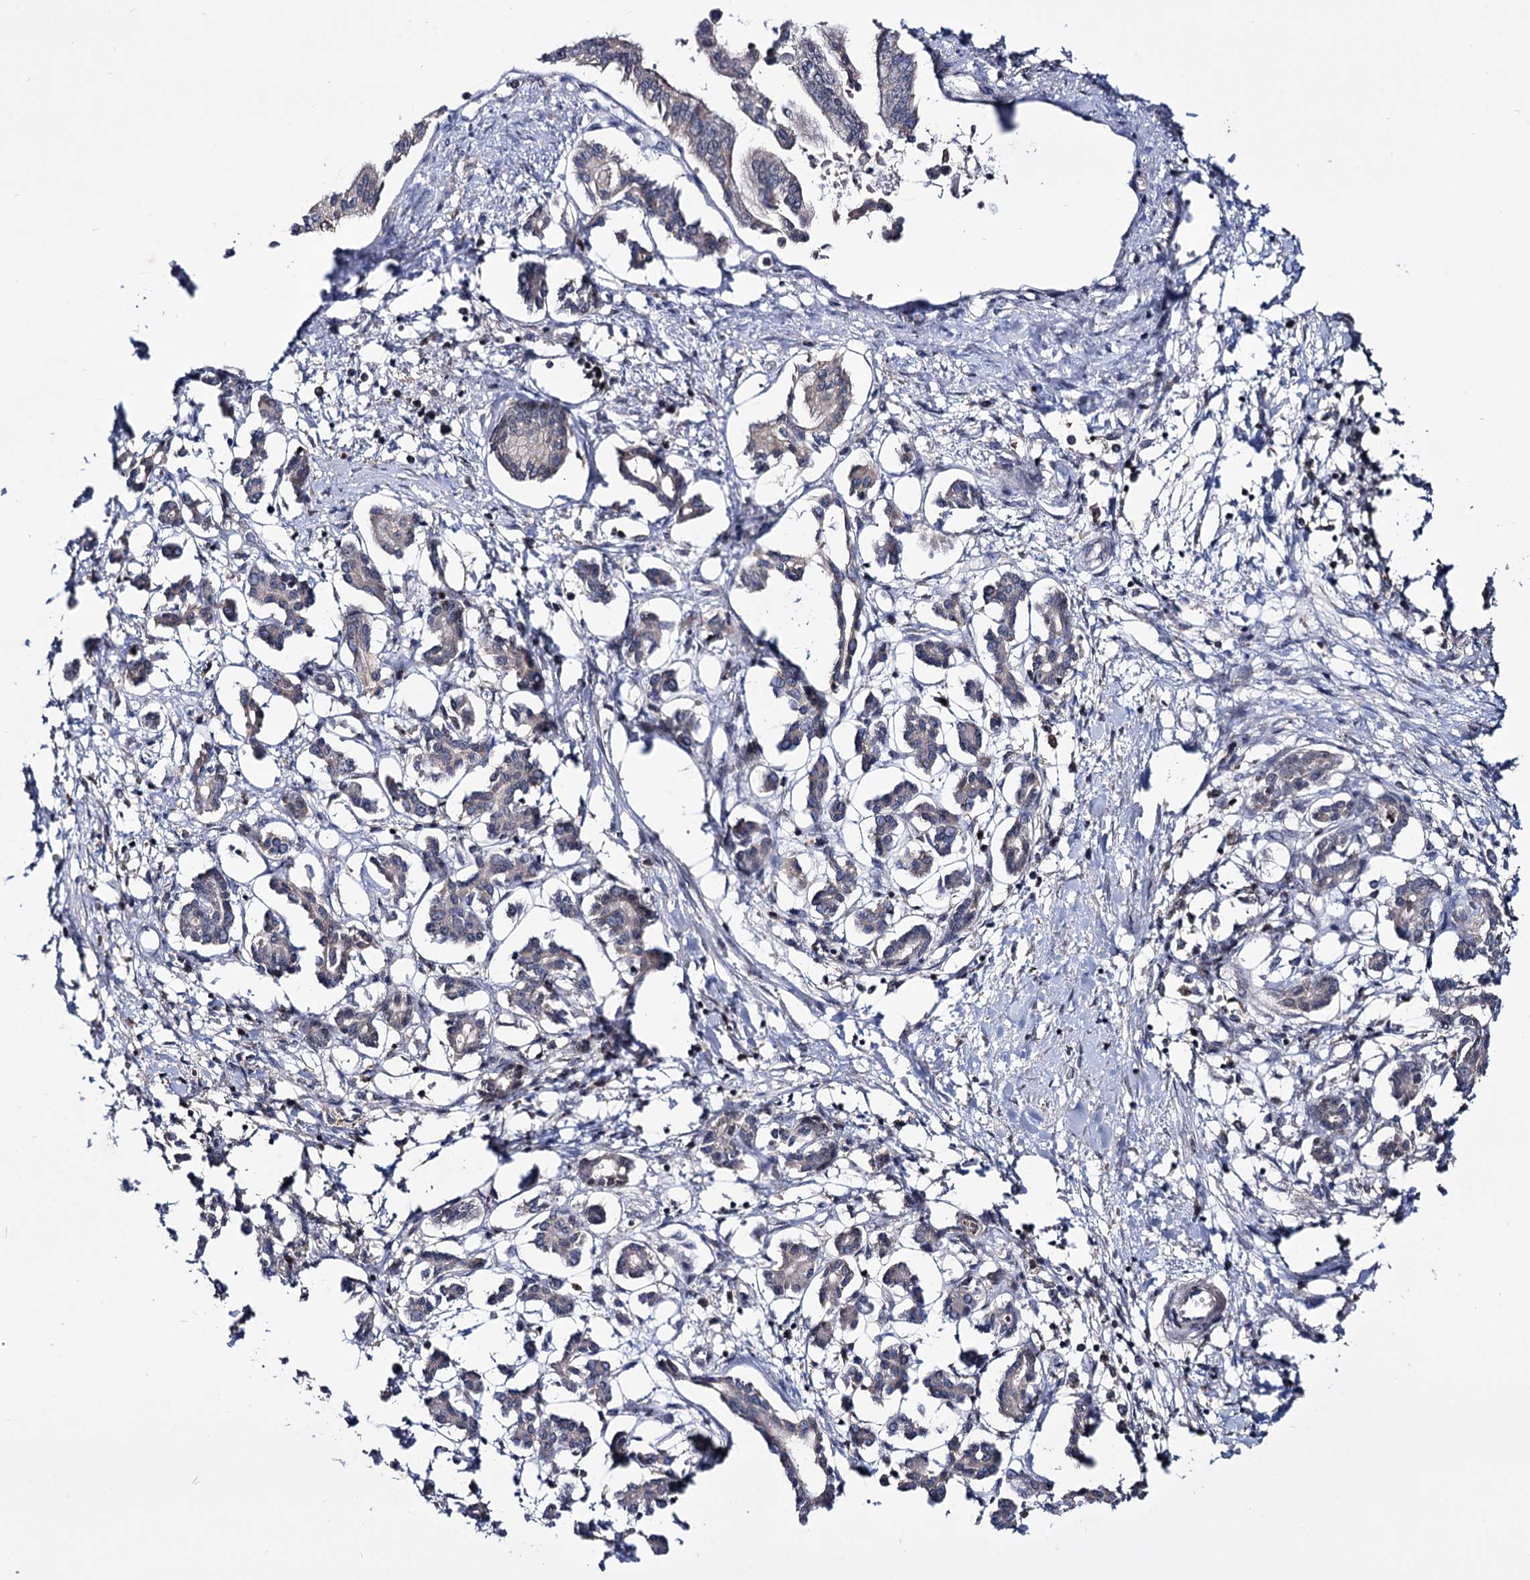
{"staining": {"intensity": "negative", "quantity": "none", "location": "none"}, "tissue": "pancreatic cancer", "cell_type": "Tumor cells", "image_type": "cancer", "snomed": [{"axis": "morphology", "description": "Adenocarcinoma, NOS"}, {"axis": "topography", "description": "Pancreas"}], "caption": "This is an immunohistochemistry (IHC) photomicrograph of pancreatic cancer. There is no positivity in tumor cells.", "gene": "SMCHD1", "patient": {"sex": "female", "age": 50}}